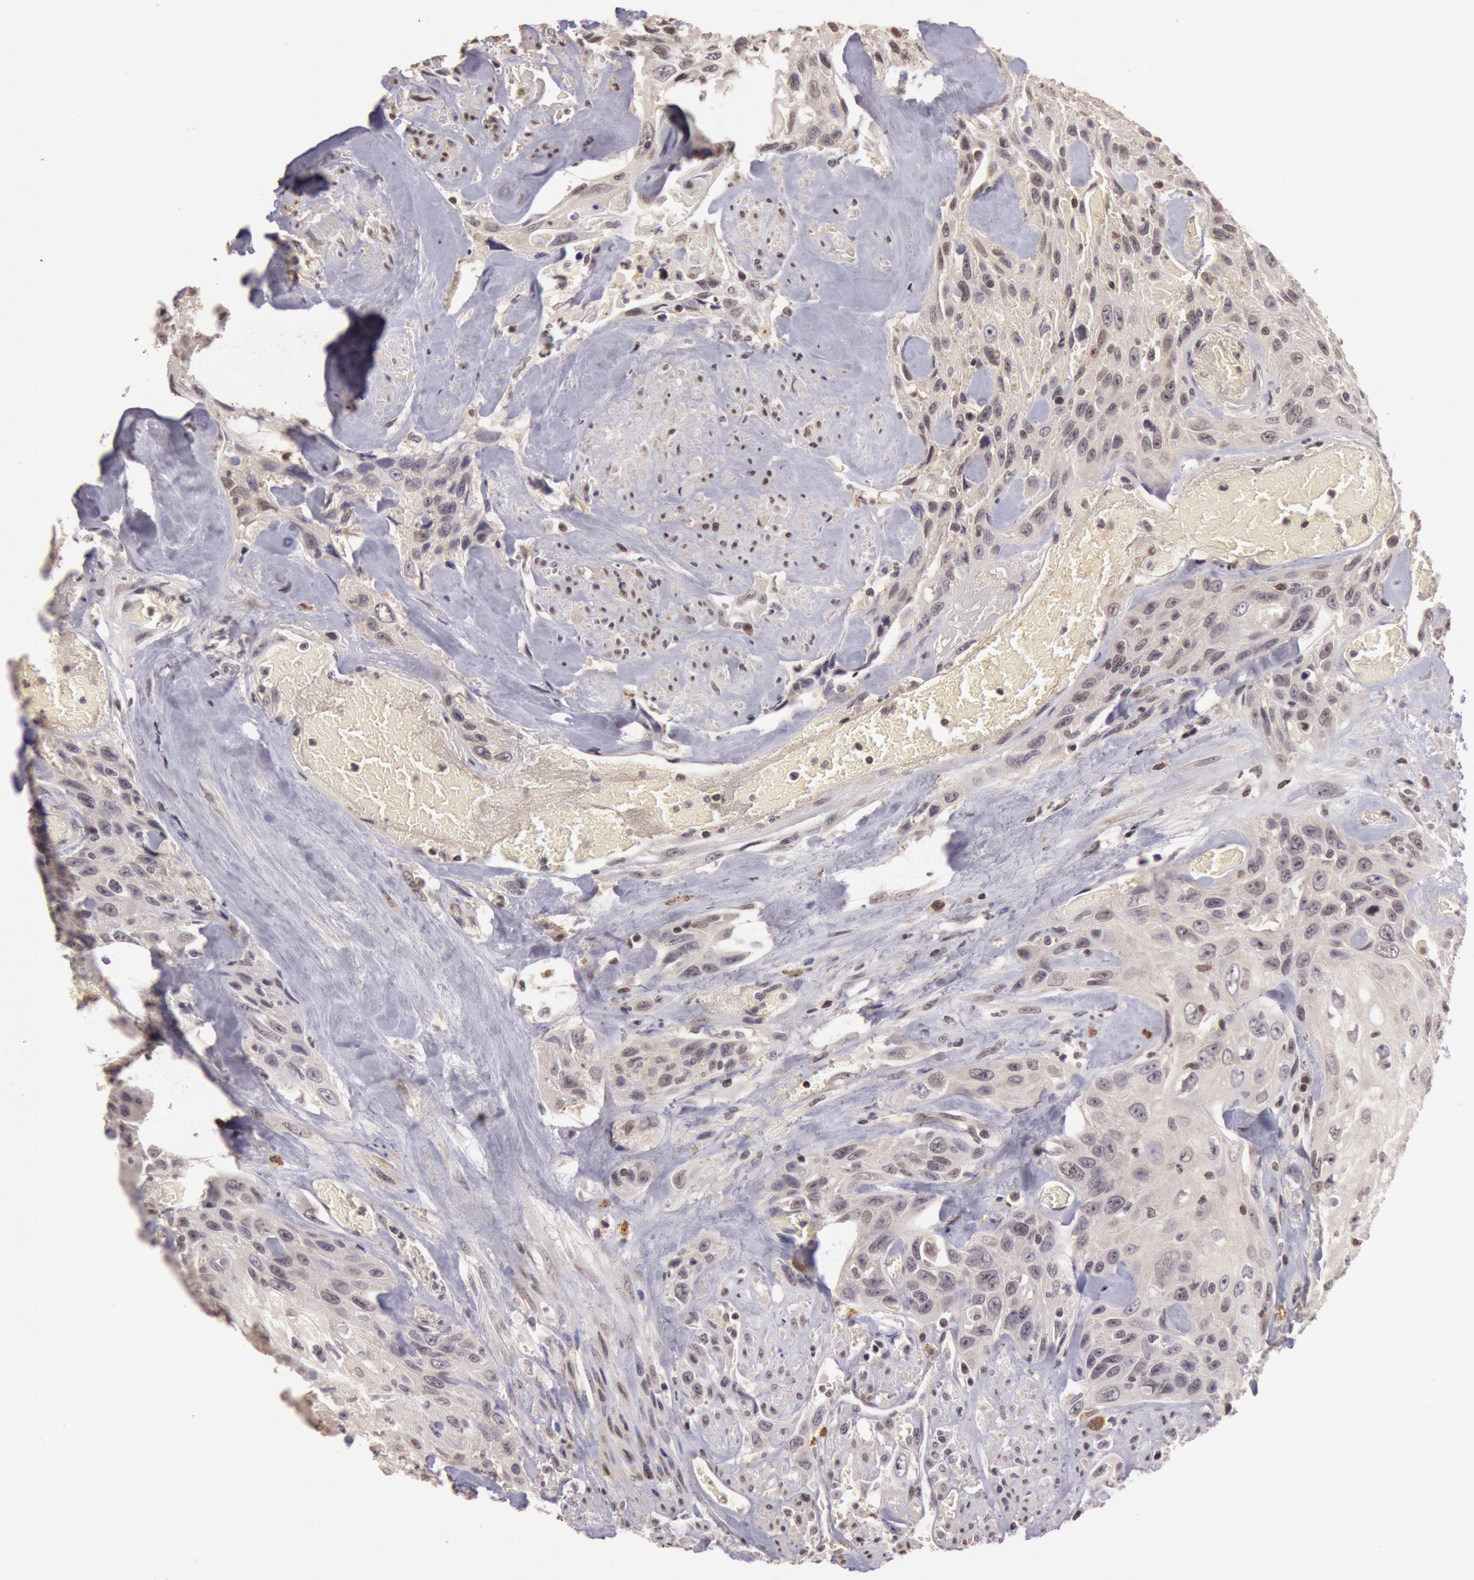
{"staining": {"intensity": "weak", "quantity": ">75%", "location": "cytoplasmic/membranous"}, "tissue": "urothelial cancer", "cell_type": "Tumor cells", "image_type": "cancer", "snomed": [{"axis": "morphology", "description": "Urothelial carcinoma, High grade"}, {"axis": "topography", "description": "Urinary bladder"}], "caption": "Urothelial cancer stained with immunohistochemistry shows weak cytoplasmic/membranous staining in approximately >75% of tumor cells.", "gene": "SOD1", "patient": {"sex": "female", "age": 84}}